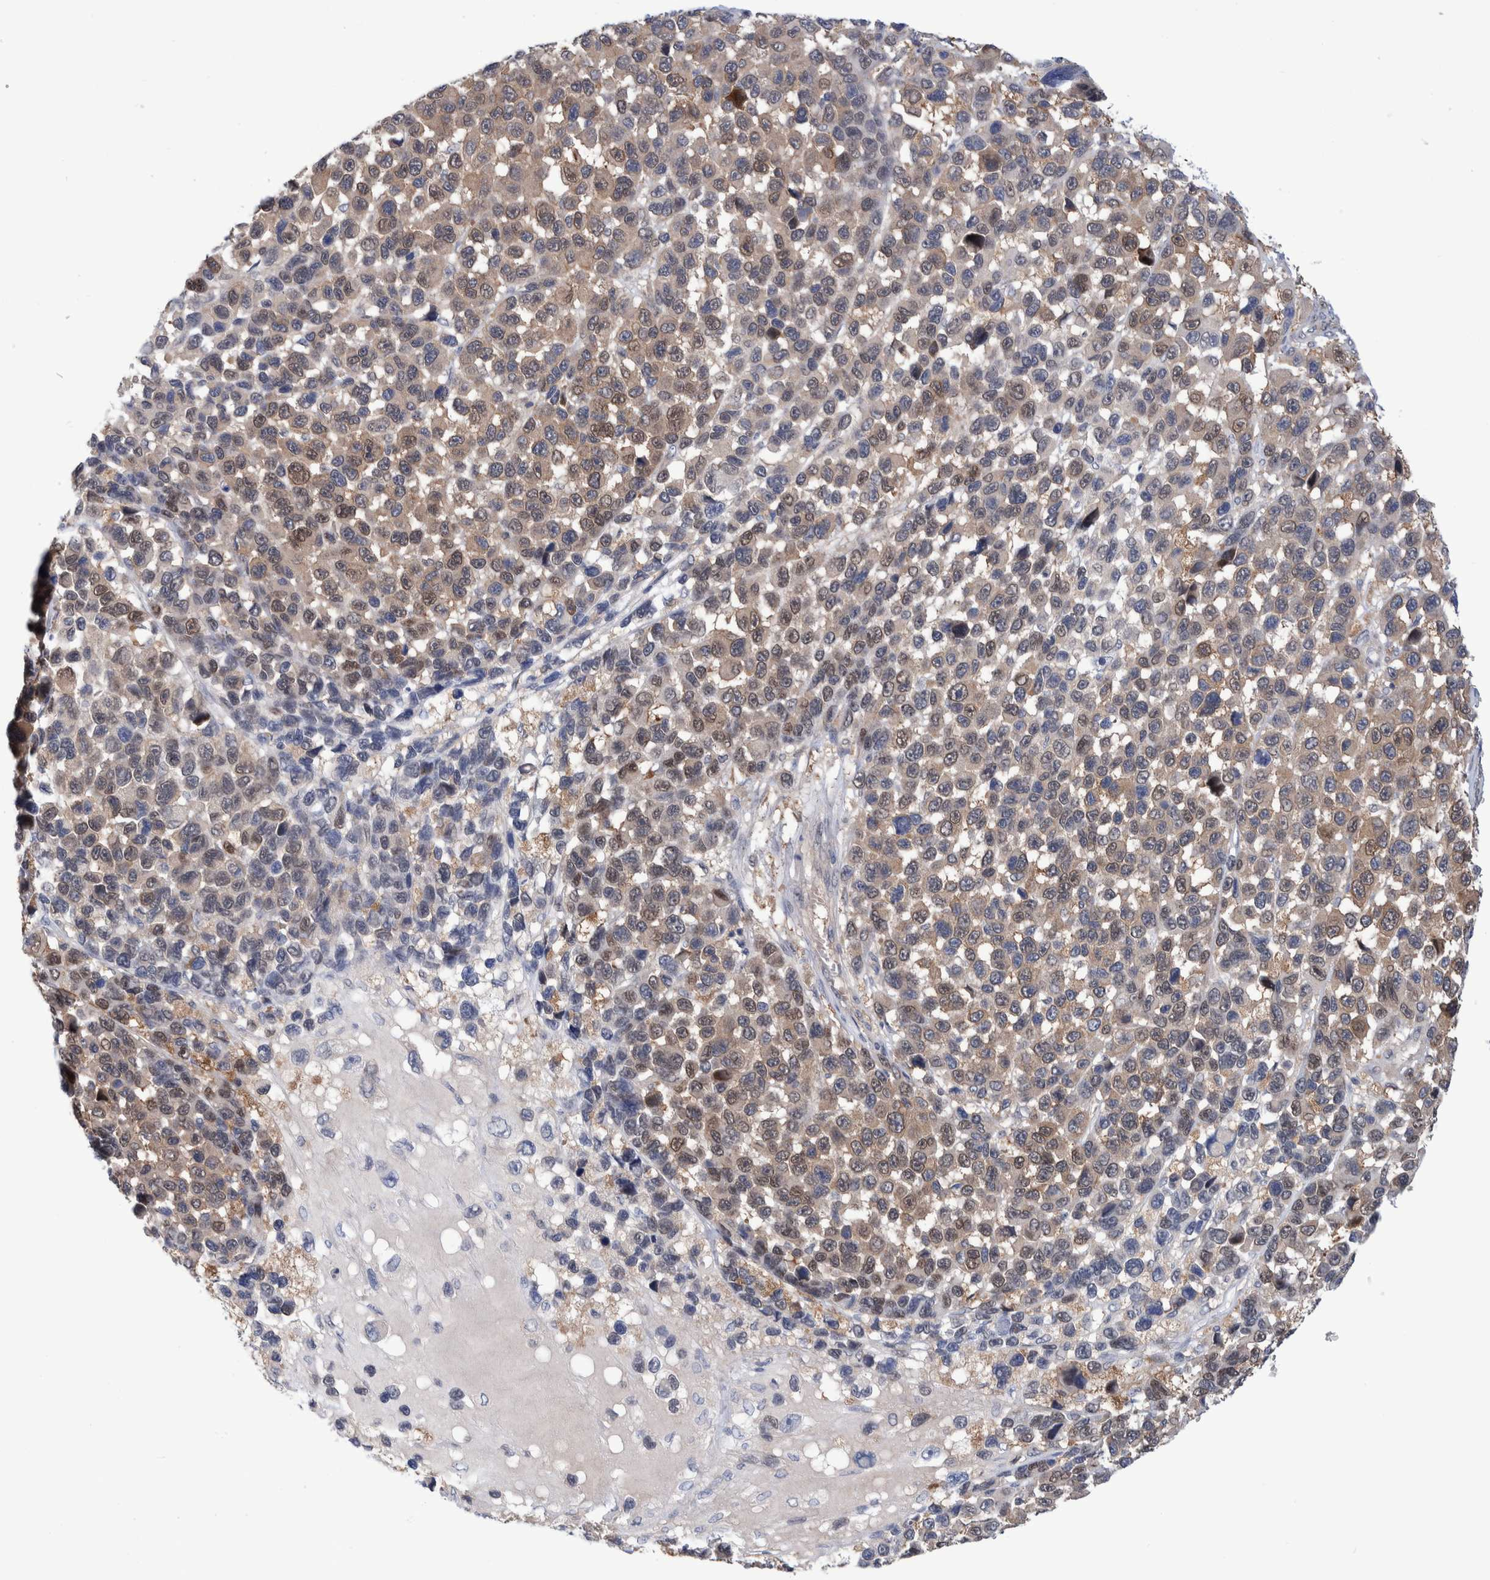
{"staining": {"intensity": "moderate", "quantity": ">75%", "location": "cytoplasmic/membranous,nuclear"}, "tissue": "melanoma", "cell_type": "Tumor cells", "image_type": "cancer", "snomed": [{"axis": "morphology", "description": "Malignant melanoma, NOS"}, {"axis": "topography", "description": "Skin"}], "caption": "Immunohistochemical staining of human malignant melanoma demonstrates moderate cytoplasmic/membranous and nuclear protein expression in about >75% of tumor cells.", "gene": "PFAS", "patient": {"sex": "male", "age": 53}}